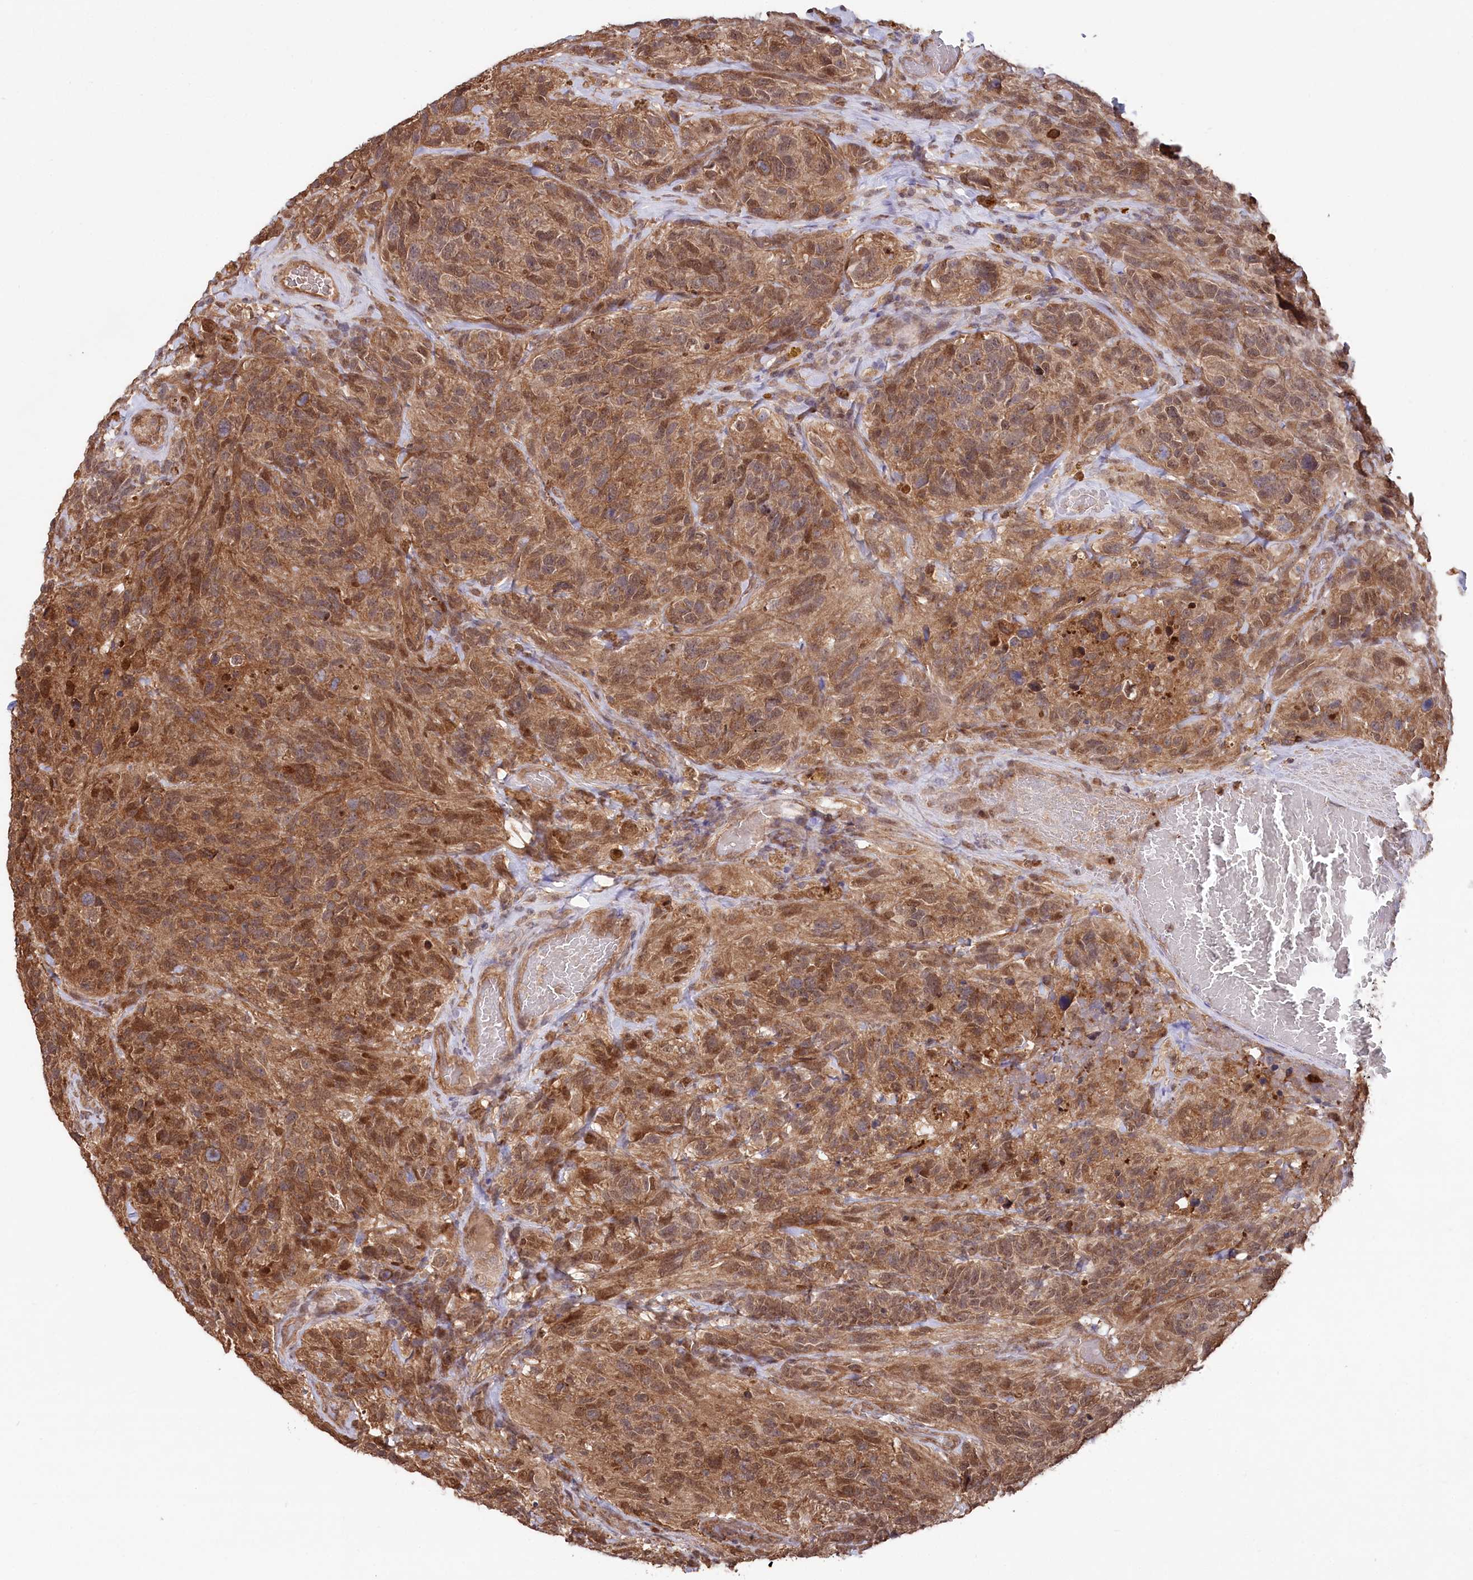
{"staining": {"intensity": "strong", "quantity": ">75%", "location": "cytoplasmic/membranous,nuclear"}, "tissue": "glioma", "cell_type": "Tumor cells", "image_type": "cancer", "snomed": [{"axis": "morphology", "description": "Glioma, malignant, High grade"}, {"axis": "topography", "description": "Brain"}], "caption": "This micrograph reveals immunohistochemistry (IHC) staining of malignant high-grade glioma, with high strong cytoplasmic/membranous and nuclear expression in about >75% of tumor cells.", "gene": "PSMA1", "patient": {"sex": "male", "age": 69}}